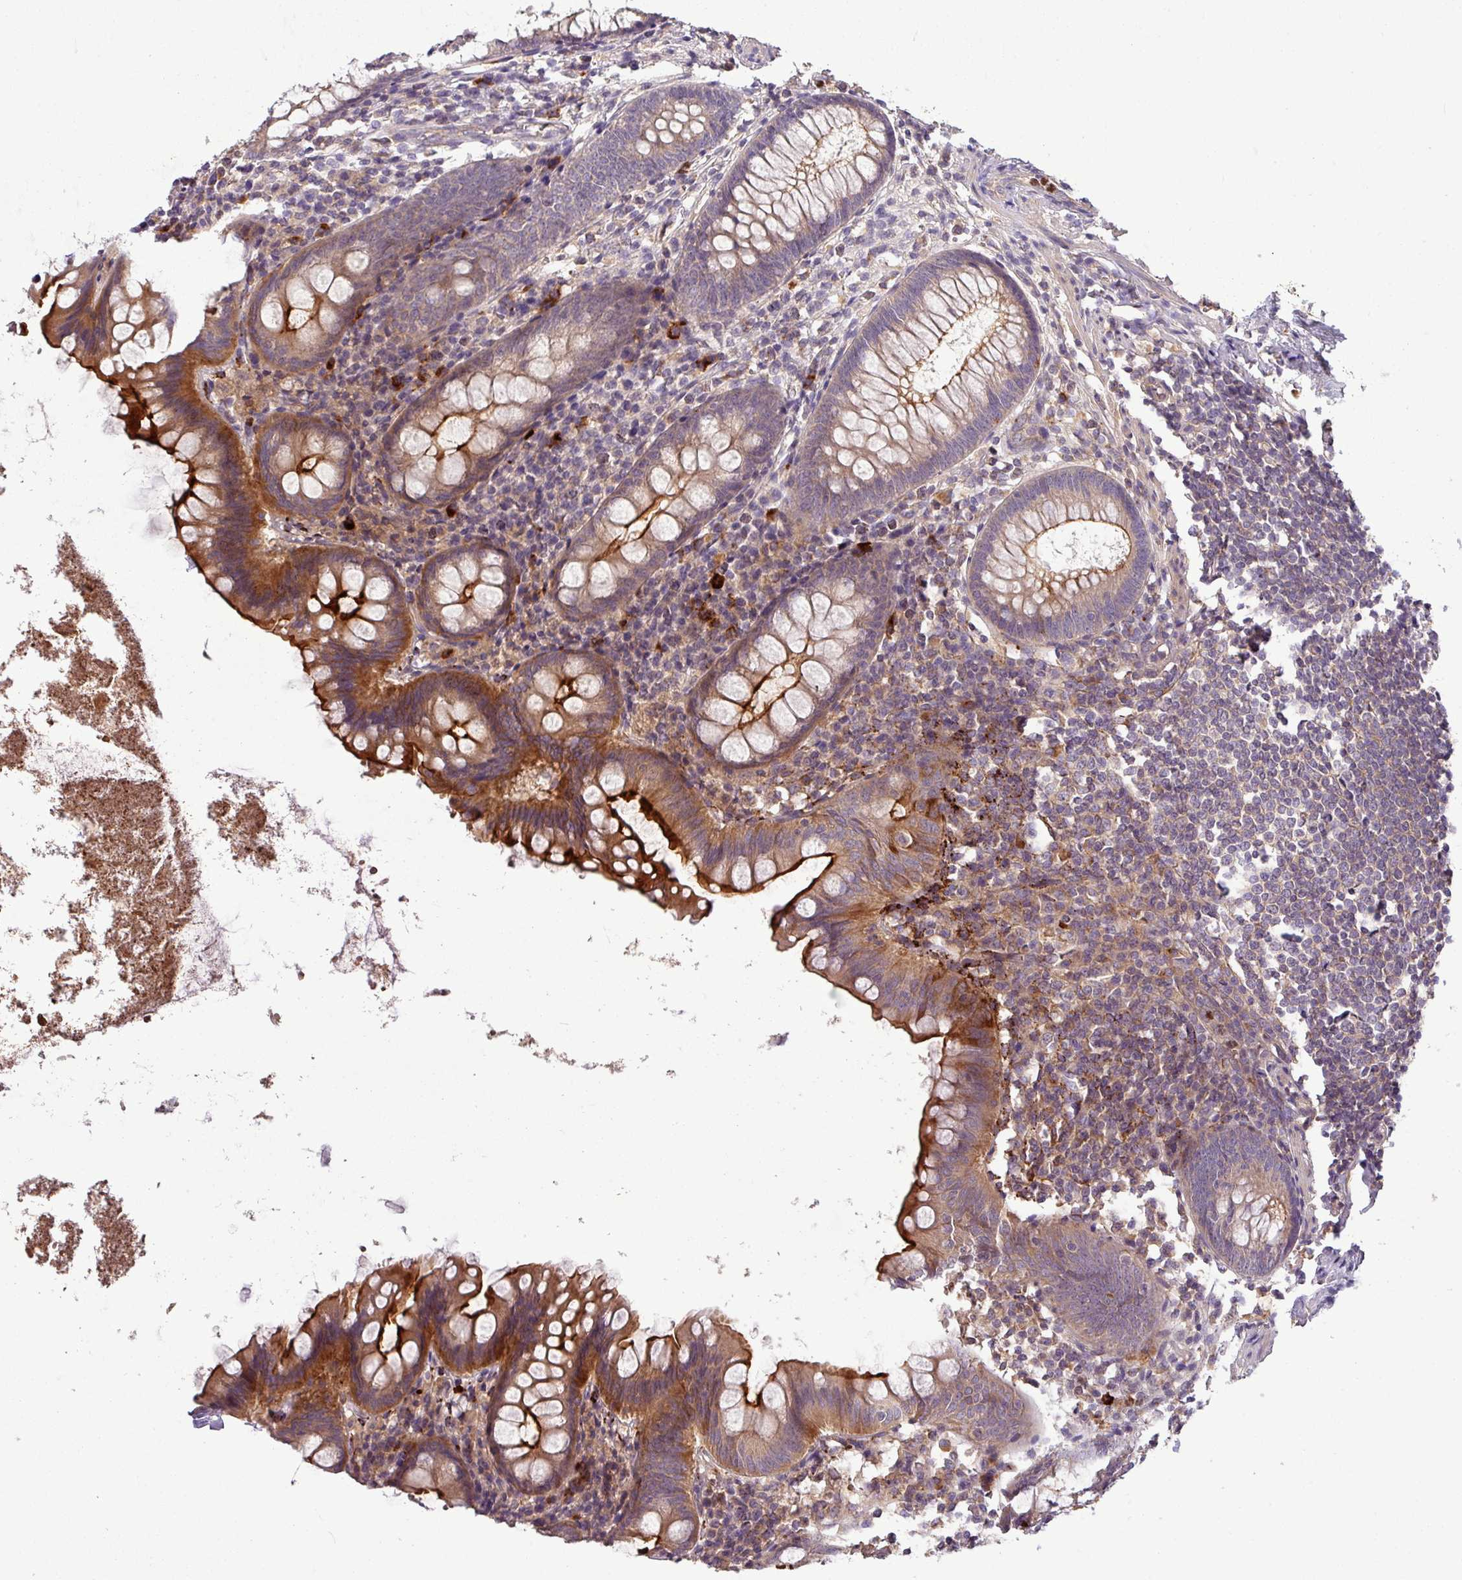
{"staining": {"intensity": "strong", "quantity": "25%-75%", "location": "cytoplasmic/membranous"}, "tissue": "appendix", "cell_type": "Glandular cells", "image_type": "normal", "snomed": [{"axis": "morphology", "description": "Normal tissue, NOS"}, {"axis": "topography", "description": "Appendix"}], "caption": "Appendix stained with IHC exhibits strong cytoplasmic/membranous positivity in about 25%-75% of glandular cells.", "gene": "PAPLN", "patient": {"sex": "female", "age": 51}}